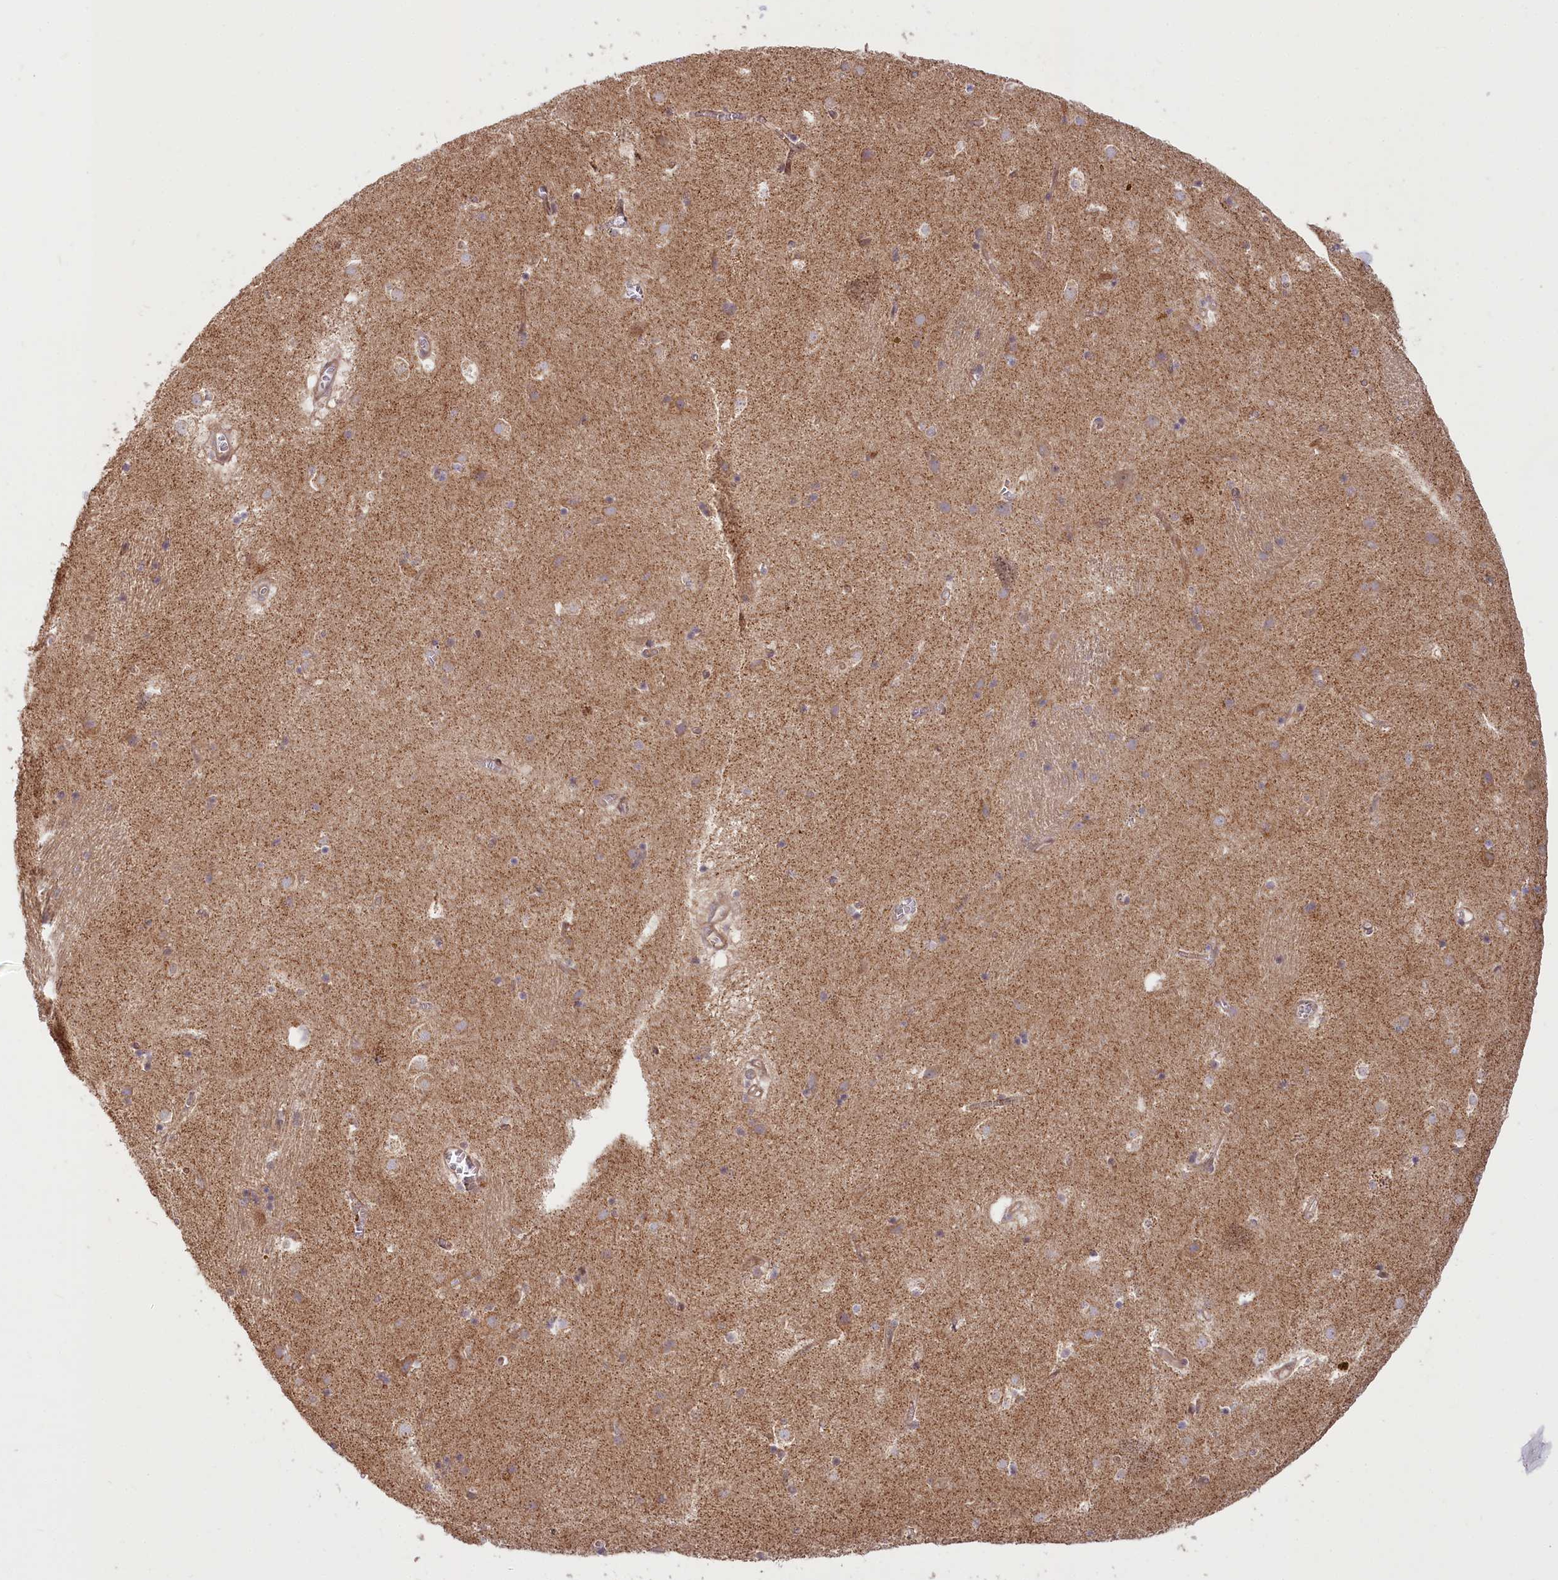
{"staining": {"intensity": "moderate", "quantity": "<25%", "location": "nuclear"}, "tissue": "caudate", "cell_type": "Glial cells", "image_type": "normal", "snomed": [{"axis": "morphology", "description": "Normal tissue, NOS"}, {"axis": "topography", "description": "Lateral ventricle wall"}], "caption": "The micrograph shows immunohistochemical staining of unremarkable caudate. There is moderate nuclear positivity is identified in approximately <25% of glial cells. Nuclei are stained in blue.", "gene": "CEP70", "patient": {"sex": "male", "age": 70}}